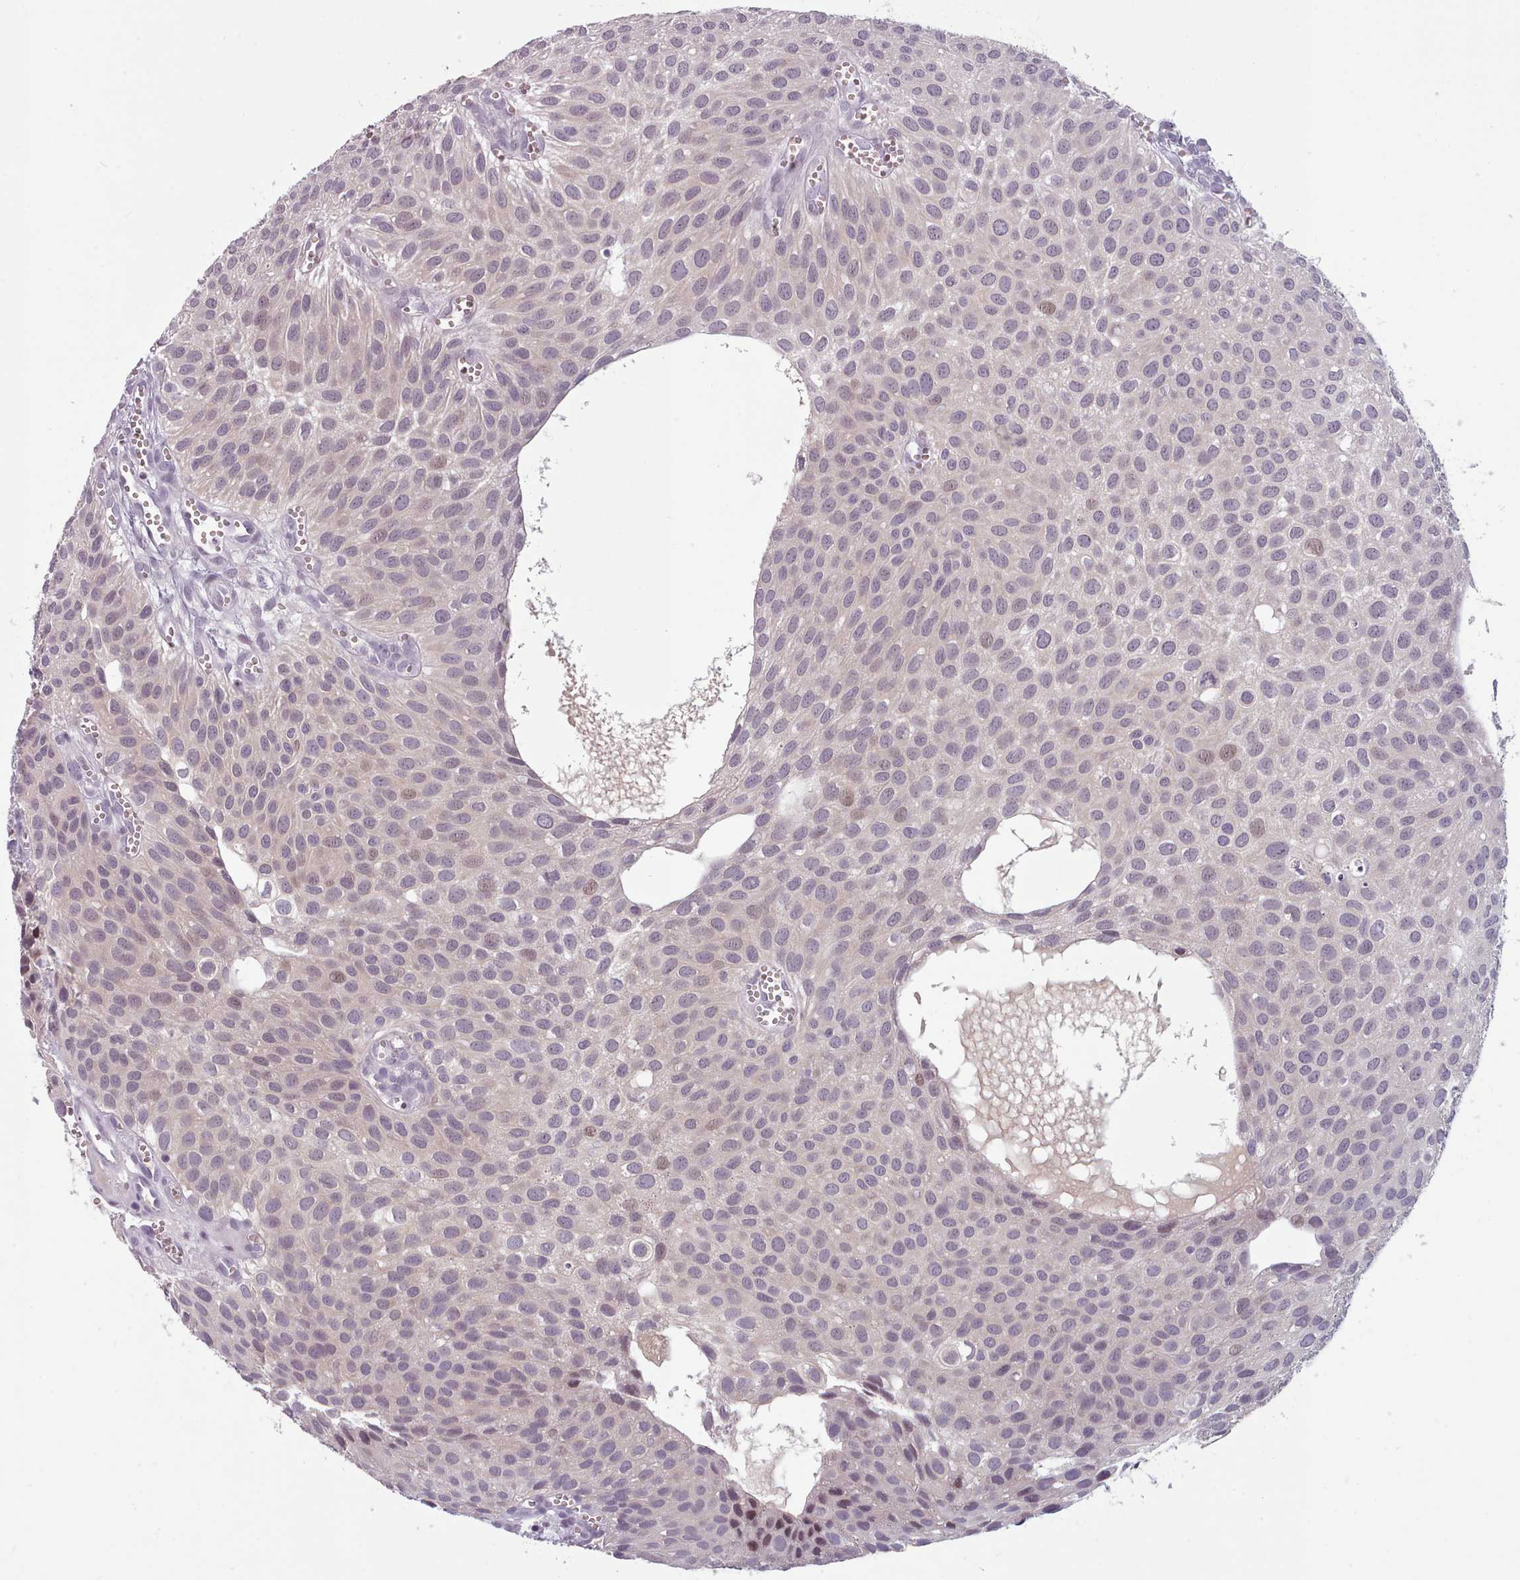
{"staining": {"intensity": "weak", "quantity": "<25%", "location": "cytoplasmic/membranous,nuclear"}, "tissue": "urothelial cancer", "cell_type": "Tumor cells", "image_type": "cancer", "snomed": [{"axis": "morphology", "description": "Urothelial carcinoma, Low grade"}, {"axis": "topography", "description": "Urinary bladder"}], "caption": "The immunohistochemistry (IHC) micrograph has no significant expression in tumor cells of low-grade urothelial carcinoma tissue.", "gene": "PBX4", "patient": {"sex": "male", "age": 88}}